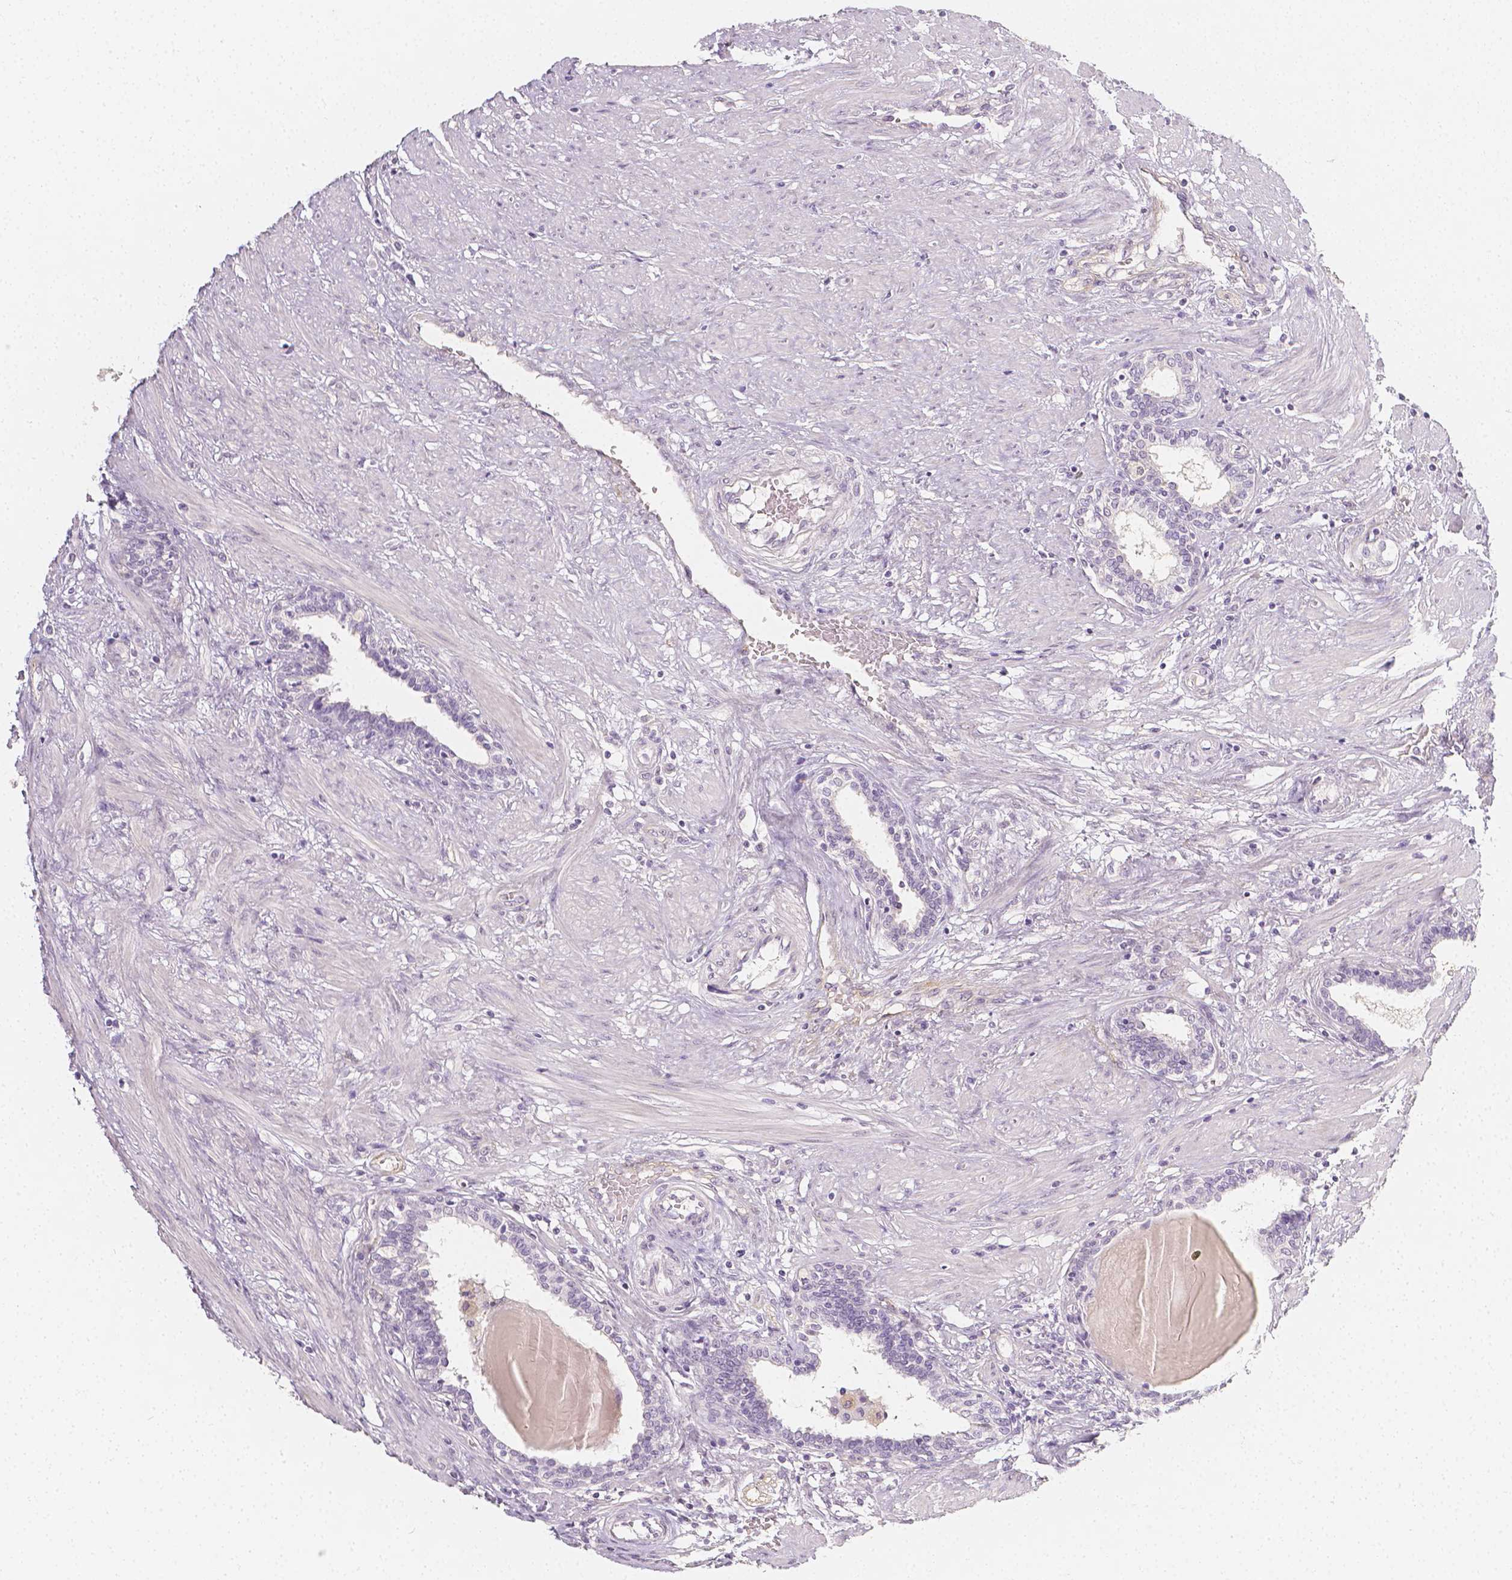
{"staining": {"intensity": "negative", "quantity": "none", "location": "none"}, "tissue": "prostate", "cell_type": "Glandular cells", "image_type": "normal", "snomed": [{"axis": "morphology", "description": "Normal tissue, NOS"}, {"axis": "topography", "description": "Prostate"}], "caption": "A high-resolution histopathology image shows immunohistochemistry (IHC) staining of normal prostate, which displays no significant expression in glandular cells. (DAB (3,3'-diaminobenzidine) IHC visualized using brightfield microscopy, high magnification).", "gene": "THY1", "patient": {"sex": "male", "age": 55}}